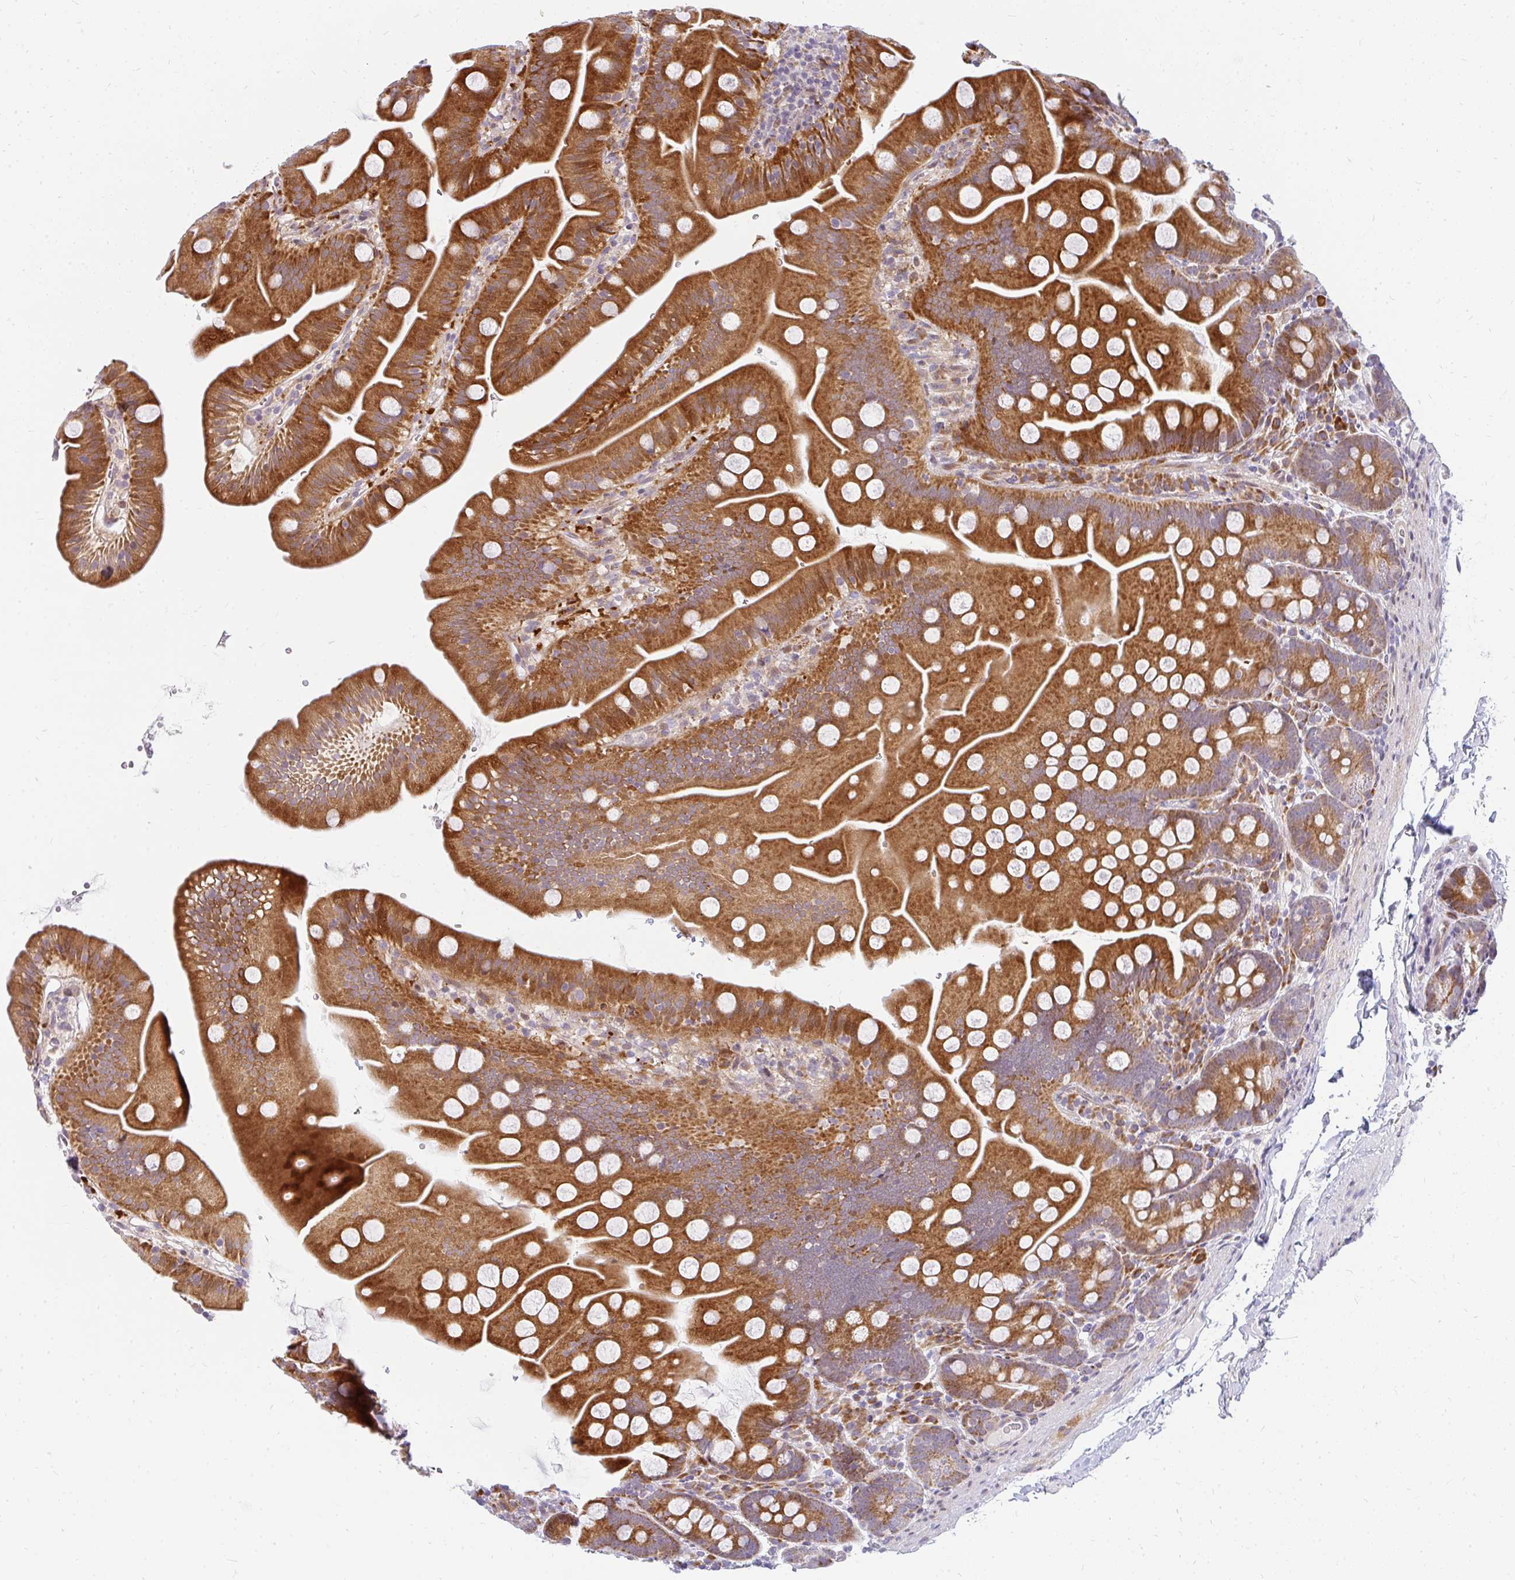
{"staining": {"intensity": "strong", "quantity": ">75%", "location": "cytoplasmic/membranous"}, "tissue": "small intestine", "cell_type": "Glandular cells", "image_type": "normal", "snomed": [{"axis": "morphology", "description": "Normal tissue, NOS"}, {"axis": "topography", "description": "Small intestine"}], "caption": "Normal small intestine exhibits strong cytoplasmic/membranous positivity in about >75% of glandular cells.", "gene": "PLA2G5", "patient": {"sex": "female", "age": 68}}